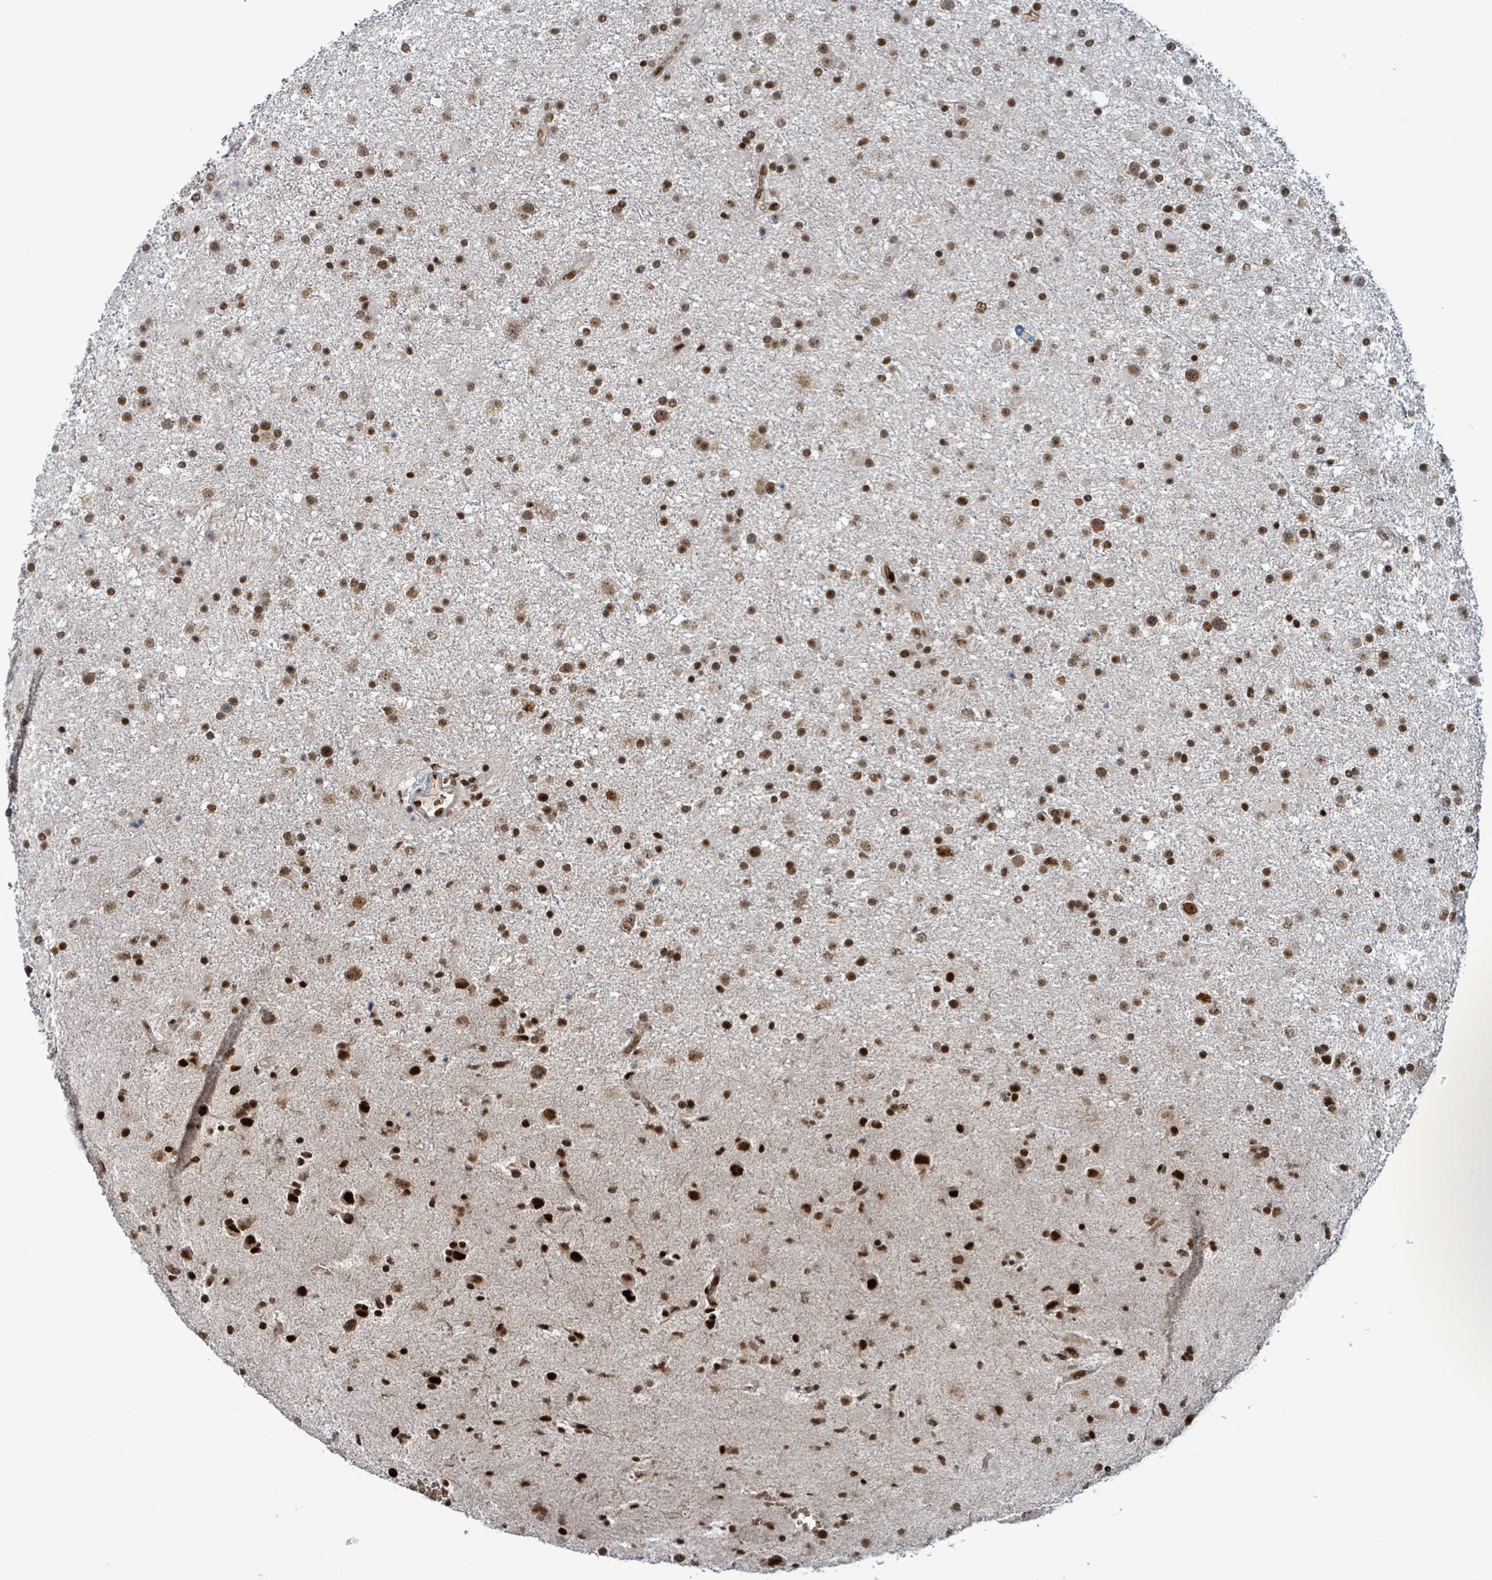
{"staining": {"intensity": "strong", "quantity": ">75%", "location": "nuclear"}, "tissue": "glioma", "cell_type": "Tumor cells", "image_type": "cancer", "snomed": [{"axis": "morphology", "description": "Glioma, malignant, Low grade"}, {"axis": "topography", "description": "Brain"}], "caption": "Tumor cells demonstrate strong nuclear expression in approximately >75% of cells in glioma.", "gene": "KLF3", "patient": {"sex": "female", "age": 32}}